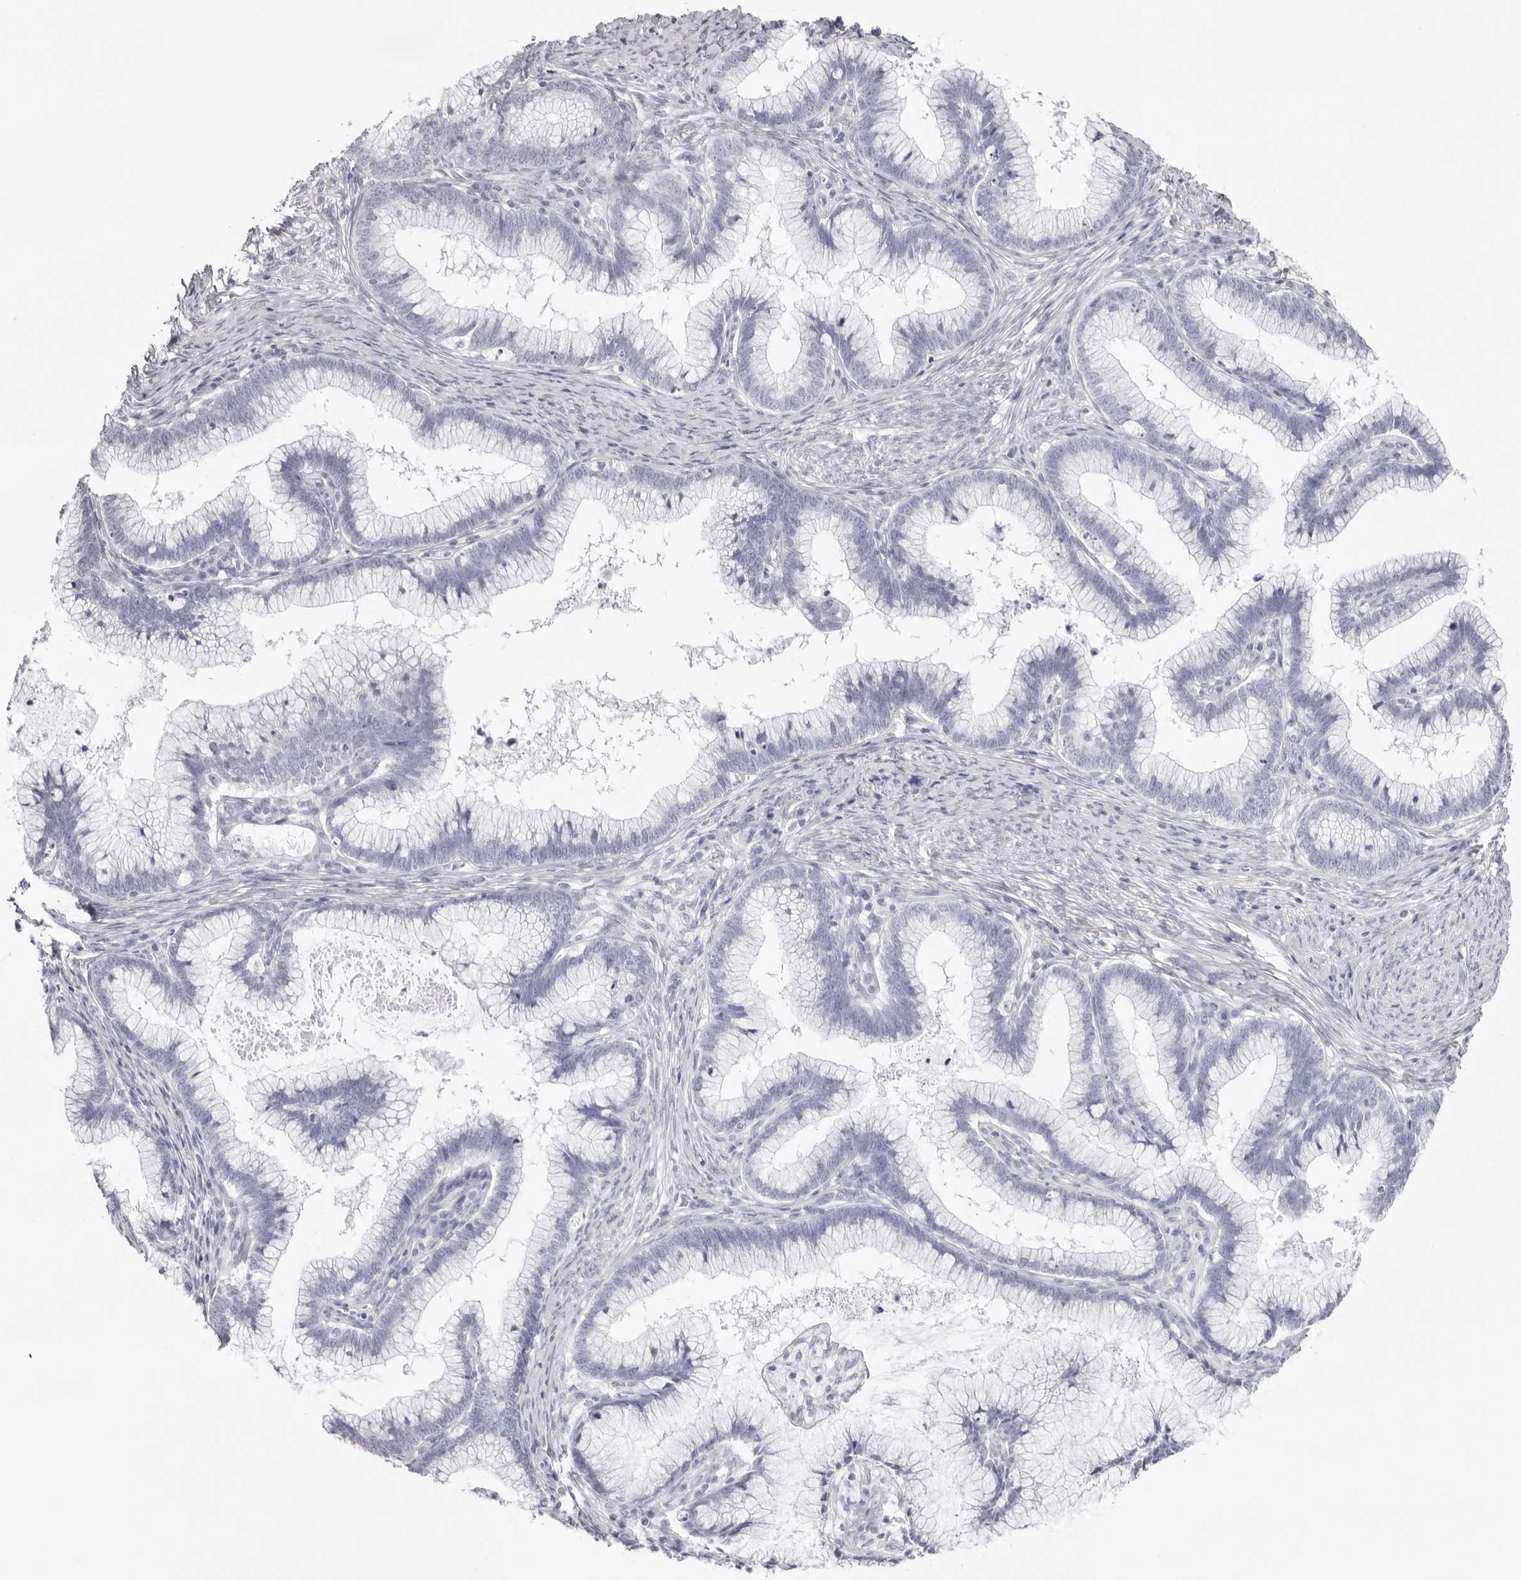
{"staining": {"intensity": "negative", "quantity": "none", "location": "none"}, "tissue": "cervical cancer", "cell_type": "Tumor cells", "image_type": "cancer", "snomed": [{"axis": "morphology", "description": "Adenocarcinoma, NOS"}, {"axis": "topography", "description": "Cervix"}], "caption": "Immunohistochemistry (IHC) micrograph of neoplastic tissue: human adenocarcinoma (cervical) stained with DAB (3,3'-diaminobenzidine) demonstrates no significant protein staining in tumor cells.", "gene": "INSL3", "patient": {"sex": "female", "age": 36}}